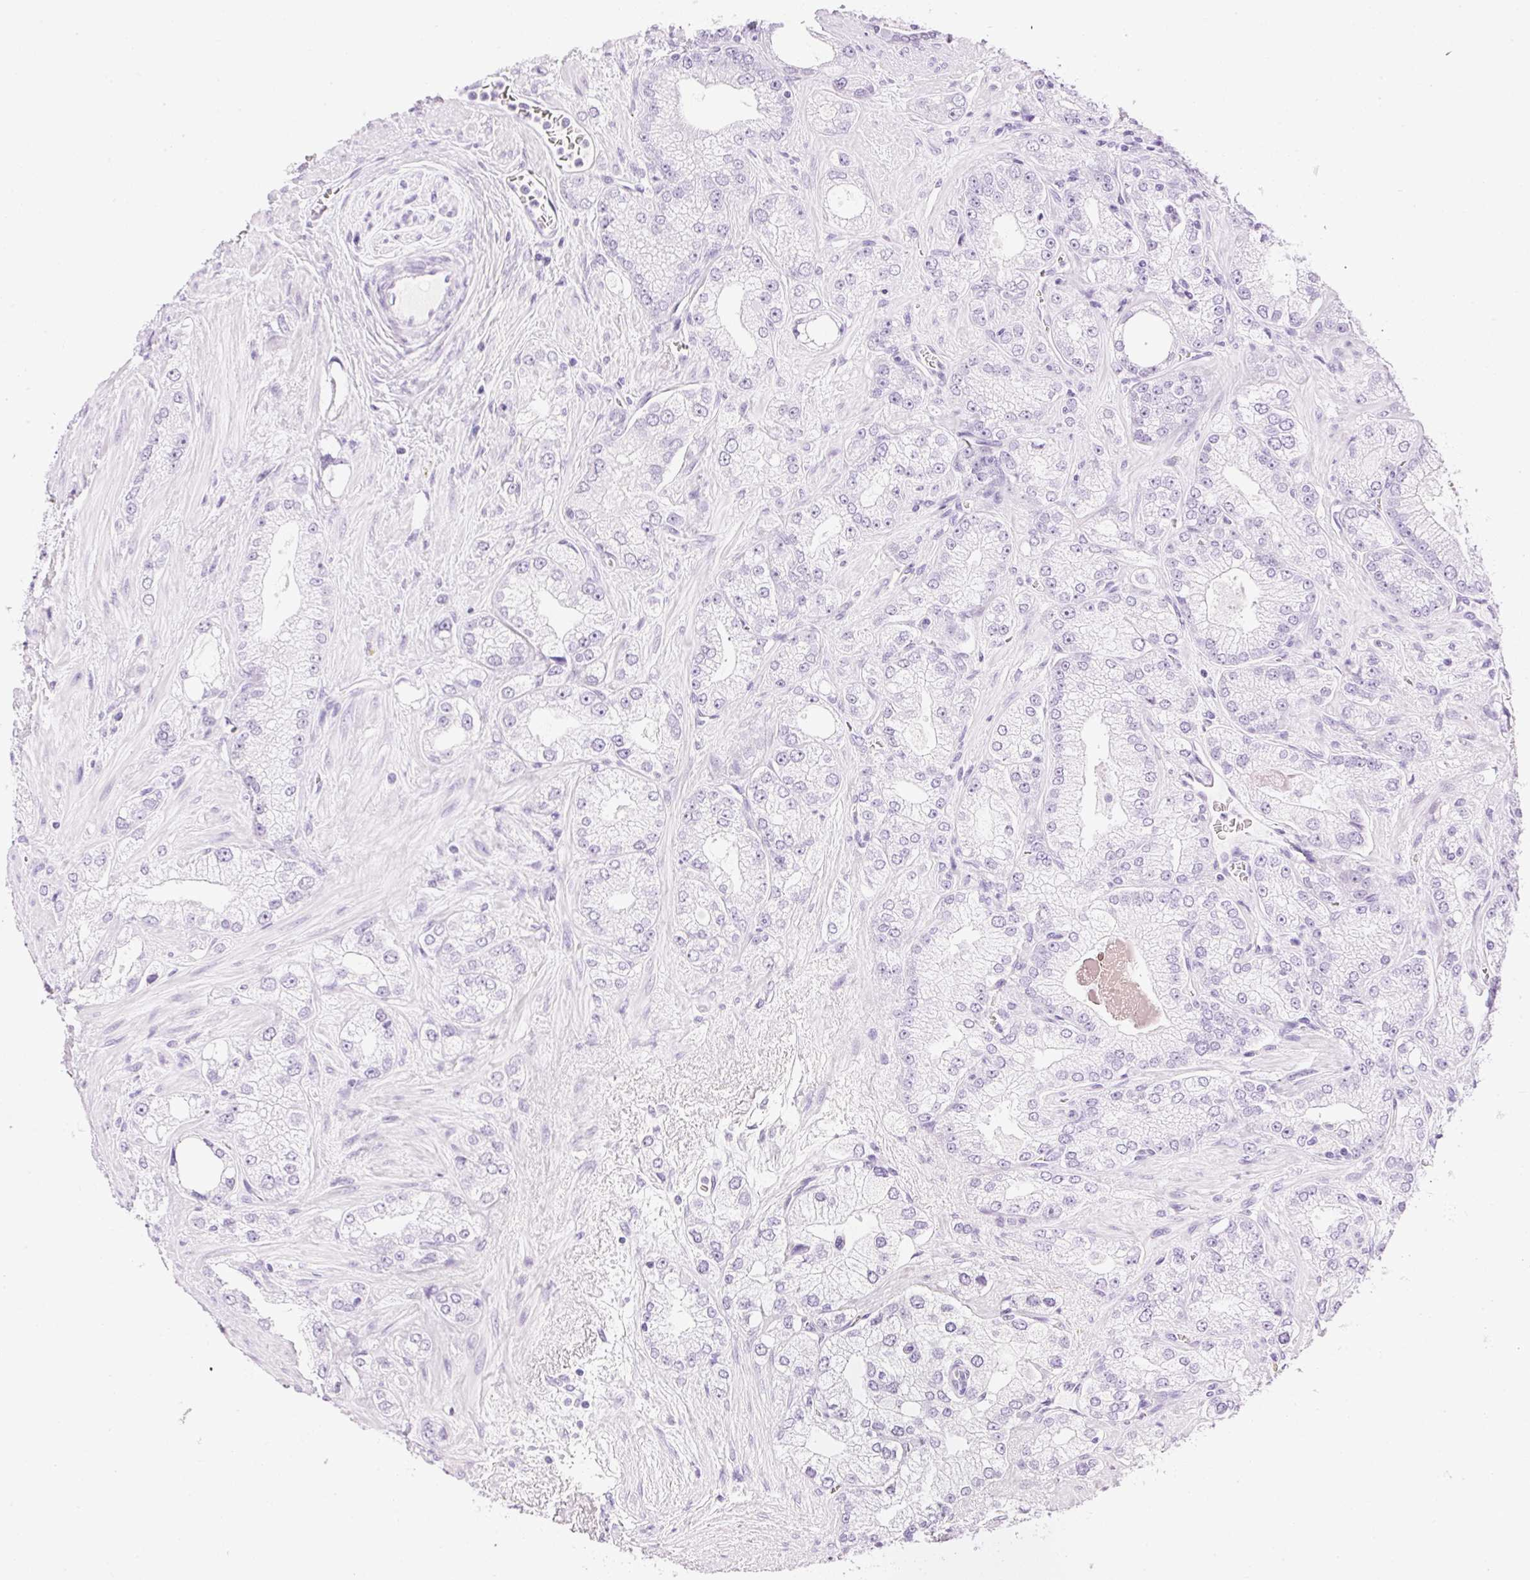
{"staining": {"intensity": "negative", "quantity": "none", "location": "none"}, "tissue": "prostate cancer", "cell_type": "Tumor cells", "image_type": "cancer", "snomed": [{"axis": "morphology", "description": "Normal tissue, NOS"}, {"axis": "morphology", "description": "Adenocarcinoma, High grade"}, {"axis": "topography", "description": "Prostate"}, {"axis": "topography", "description": "Peripheral nerve tissue"}], "caption": "Immunohistochemical staining of human prostate cancer exhibits no significant positivity in tumor cells.", "gene": "SPRR4", "patient": {"sex": "male", "age": 68}}